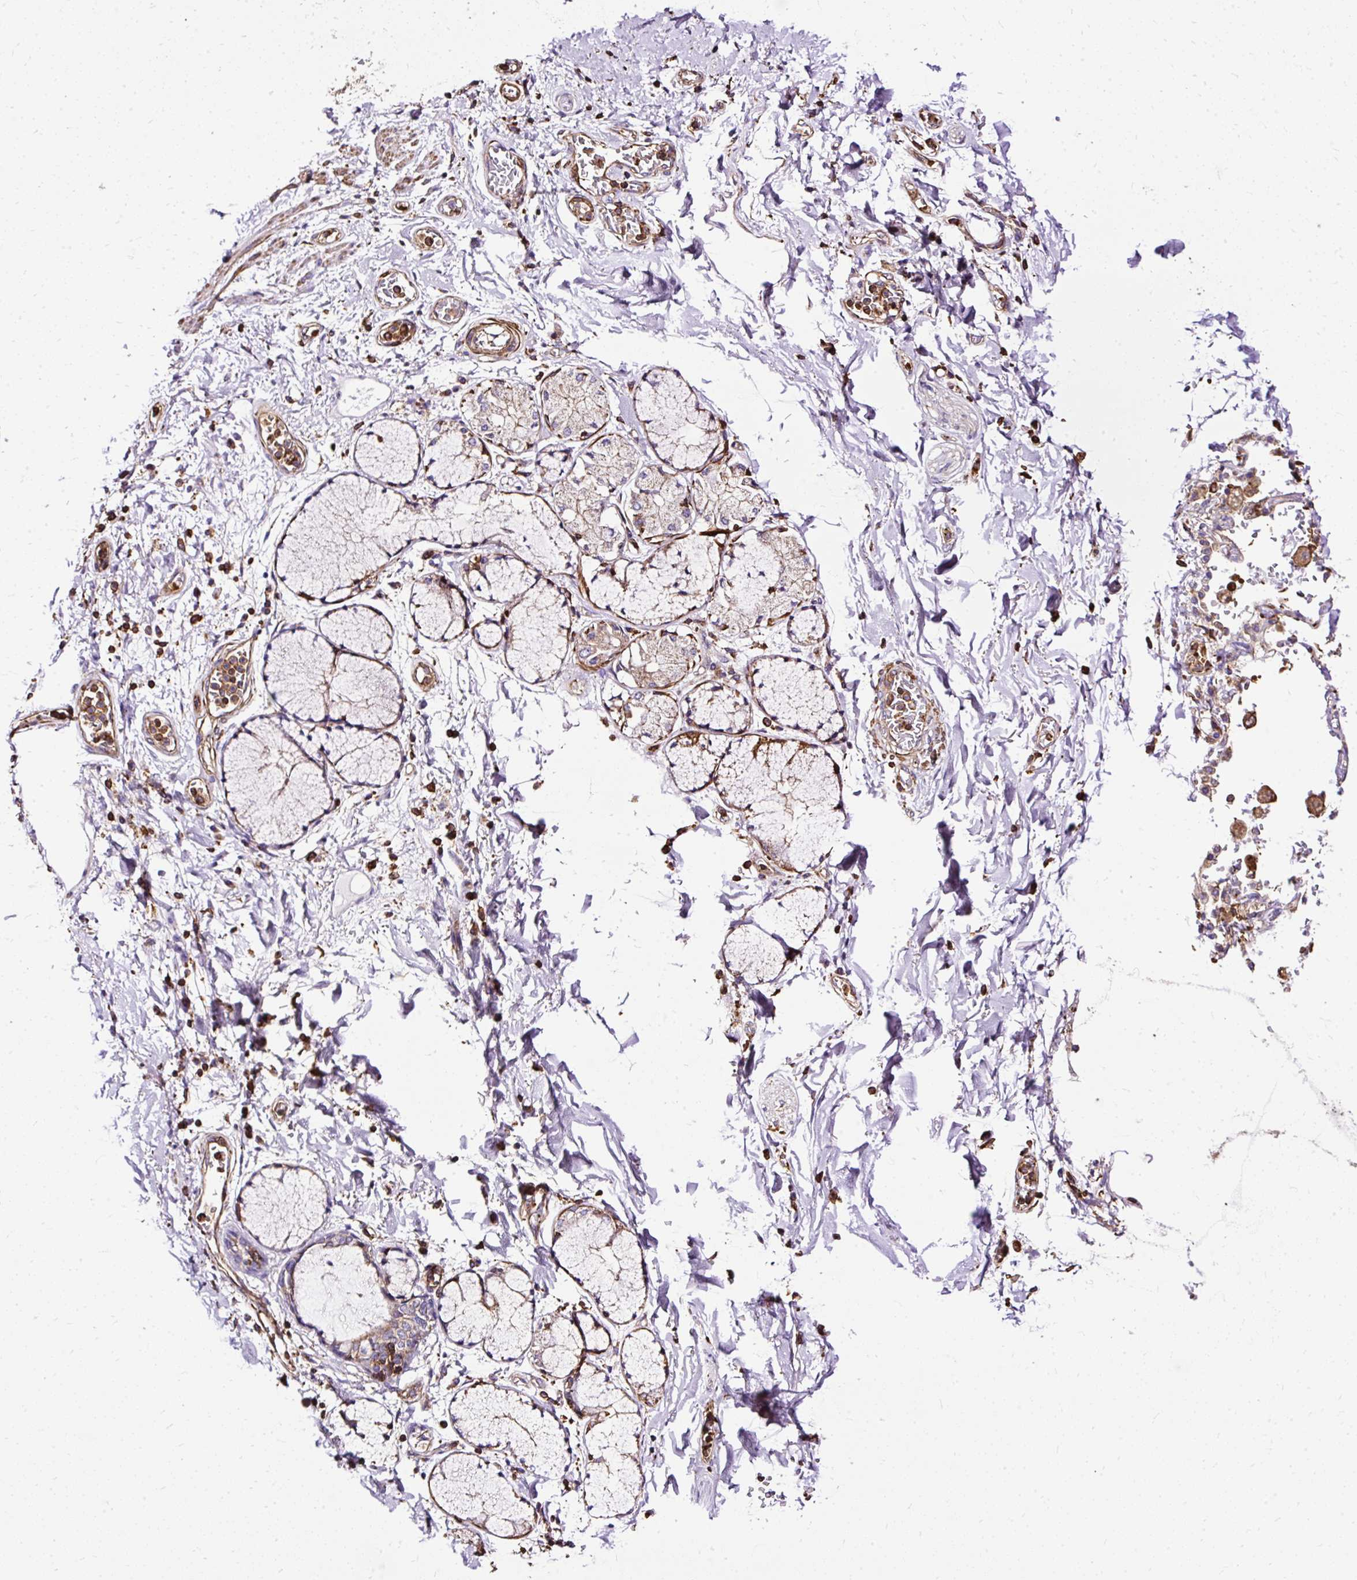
{"staining": {"intensity": "negative", "quantity": "none", "location": "none"}, "tissue": "adipose tissue", "cell_type": "Adipocytes", "image_type": "normal", "snomed": [{"axis": "morphology", "description": "Normal tissue, NOS"}, {"axis": "morphology", "description": "Degeneration, NOS"}, {"axis": "topography", "description": "Cartilage tissue"}, {"axis": "topography", "description": "Lung"}], "caption": "This is an immunohistochemistry (IHC) image of normal human adipose tissue. There is no expression in adipocytes.", "gene": "KLHL11", "patient": {"sex": "female", "age": 61}}